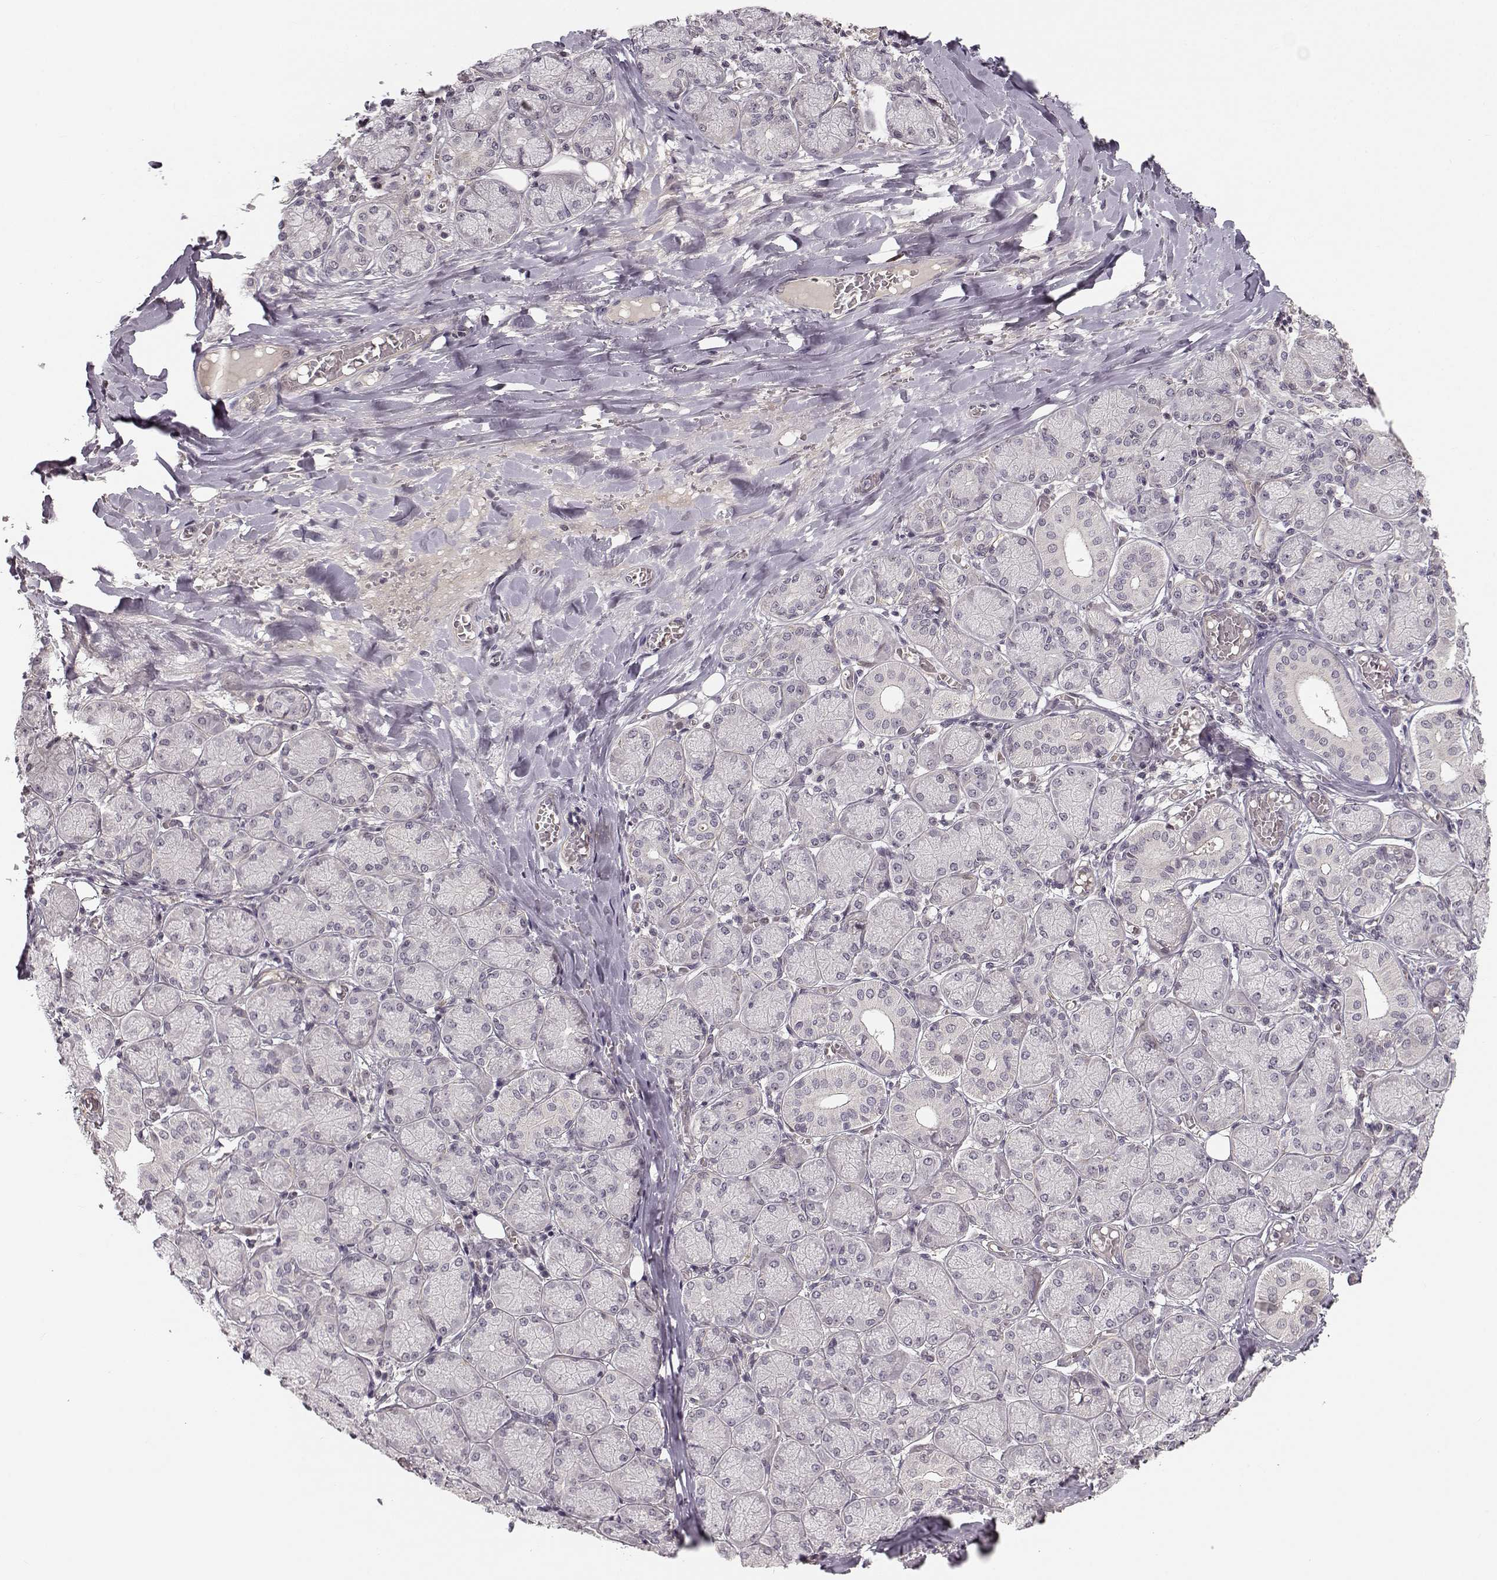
{"staining": {"intensity": "negative", "quantity": "none", "location": "none"}, "tissue": "salivary gland", "cell_type": "Glandular cells", "image_type": "normal", "snomed": [{"axis": "morphology", "description": "Normal tissue, NOS"}, {"axis": "topography", "description": "Salivary gland"}, {"axis": "topography", "description": "Peripheral nerve tissue"}], "caption": "This is an IHC image of normal human salivary gland. There is no positivity in glandular cells.", "gene": "RGS9BP", "patient": {"sex": "female", "age": 24}}